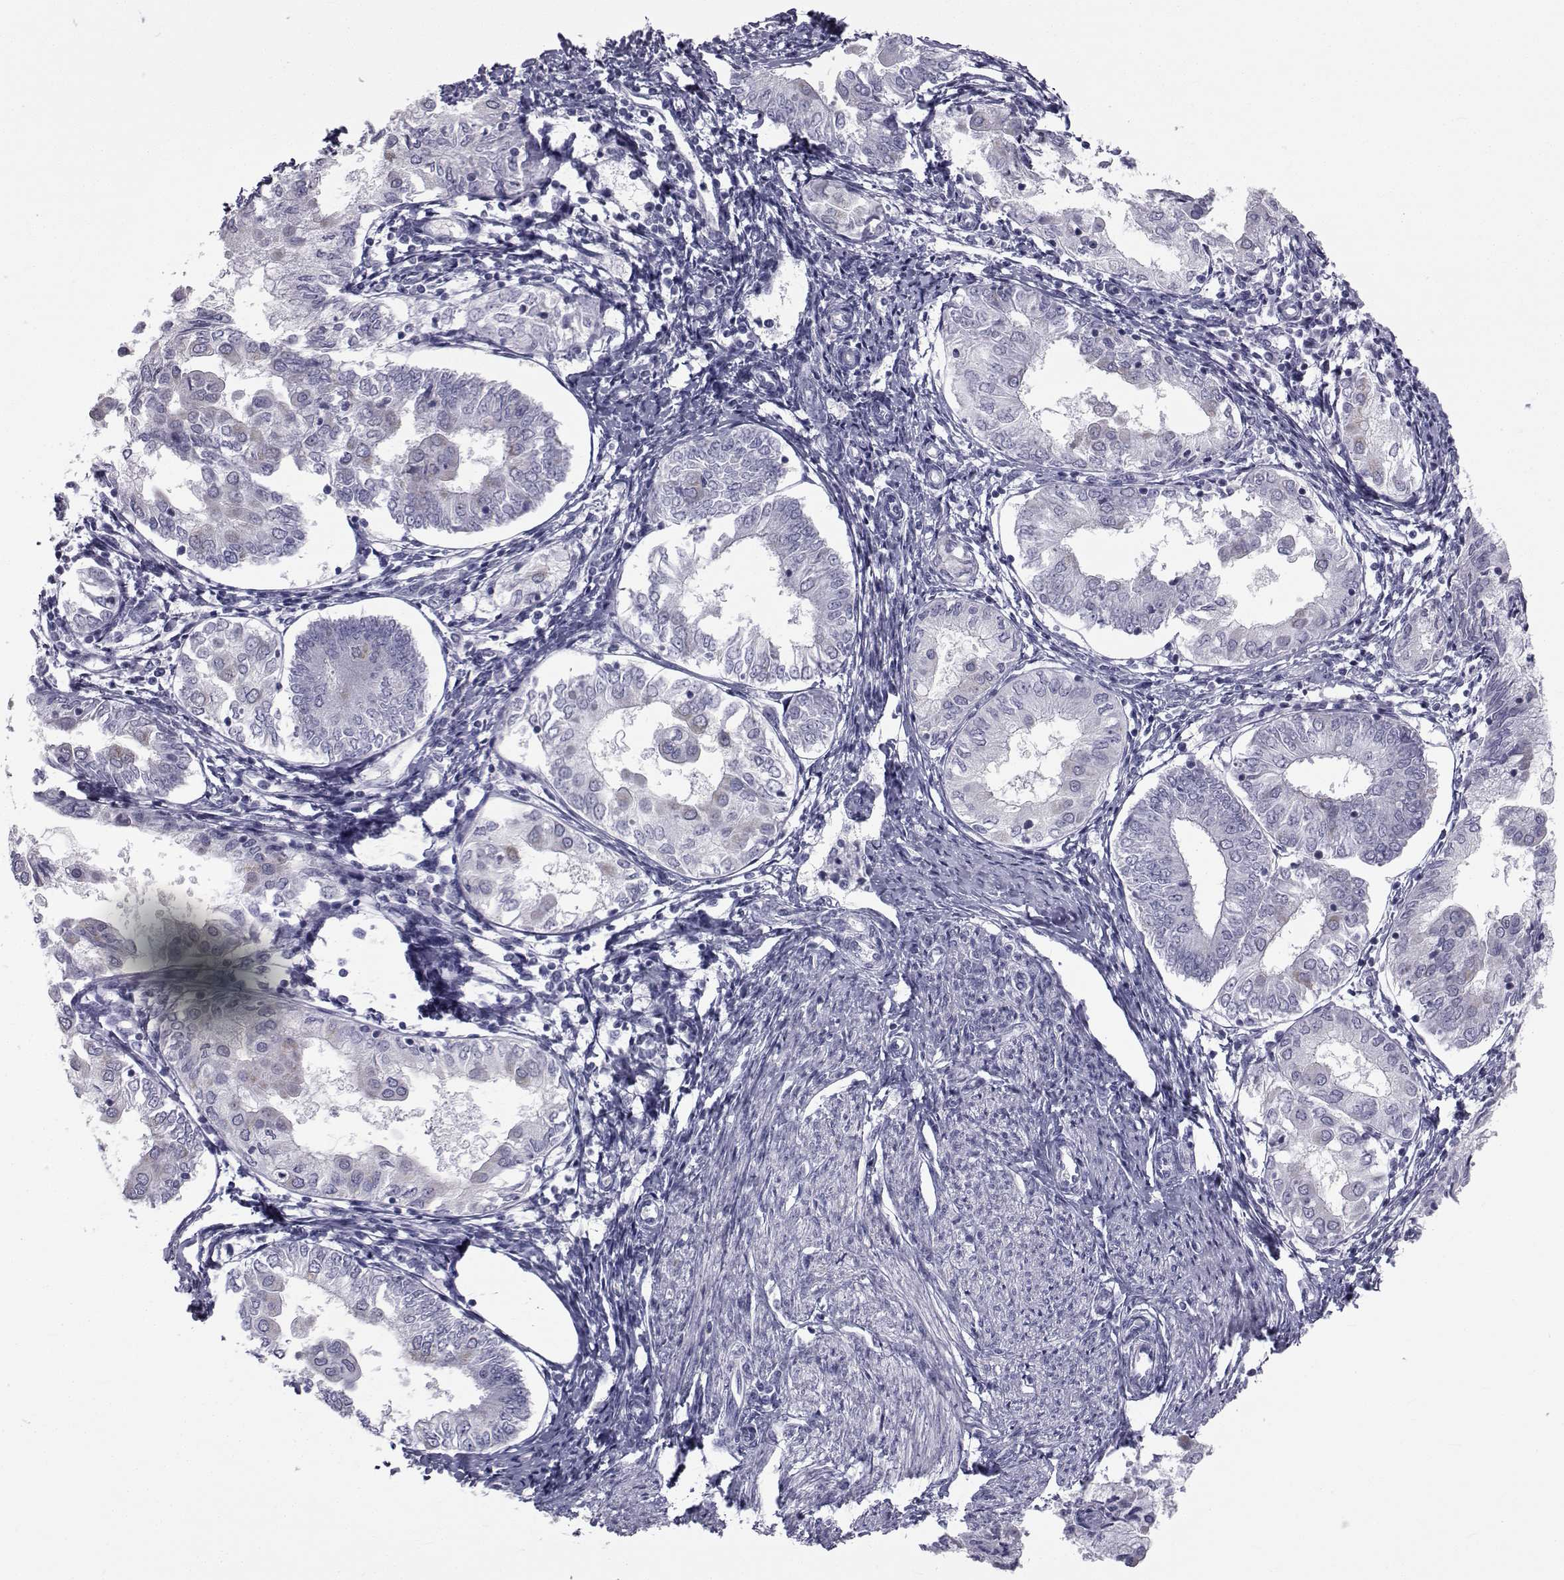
{"staining": {"intensity": "negative", "quantity": "none", "location": "none"}, "tissue": "endometrial cancer", "cell_type": "Tumor cells", "image_type": "cancer", "snomed": [{"axis": "morphology", "description": "Adenocarcinoma, NOS"}, {"axis": "topography", "description": "Endometrium"}], "caption": "IHC histopathology image of human adenocarcinoma (endometrial) stained for a protein (brown), which reveals no expression in tumor cells.", "gene": "FDXR", "patient": {"sex": "female", "age": 68}}